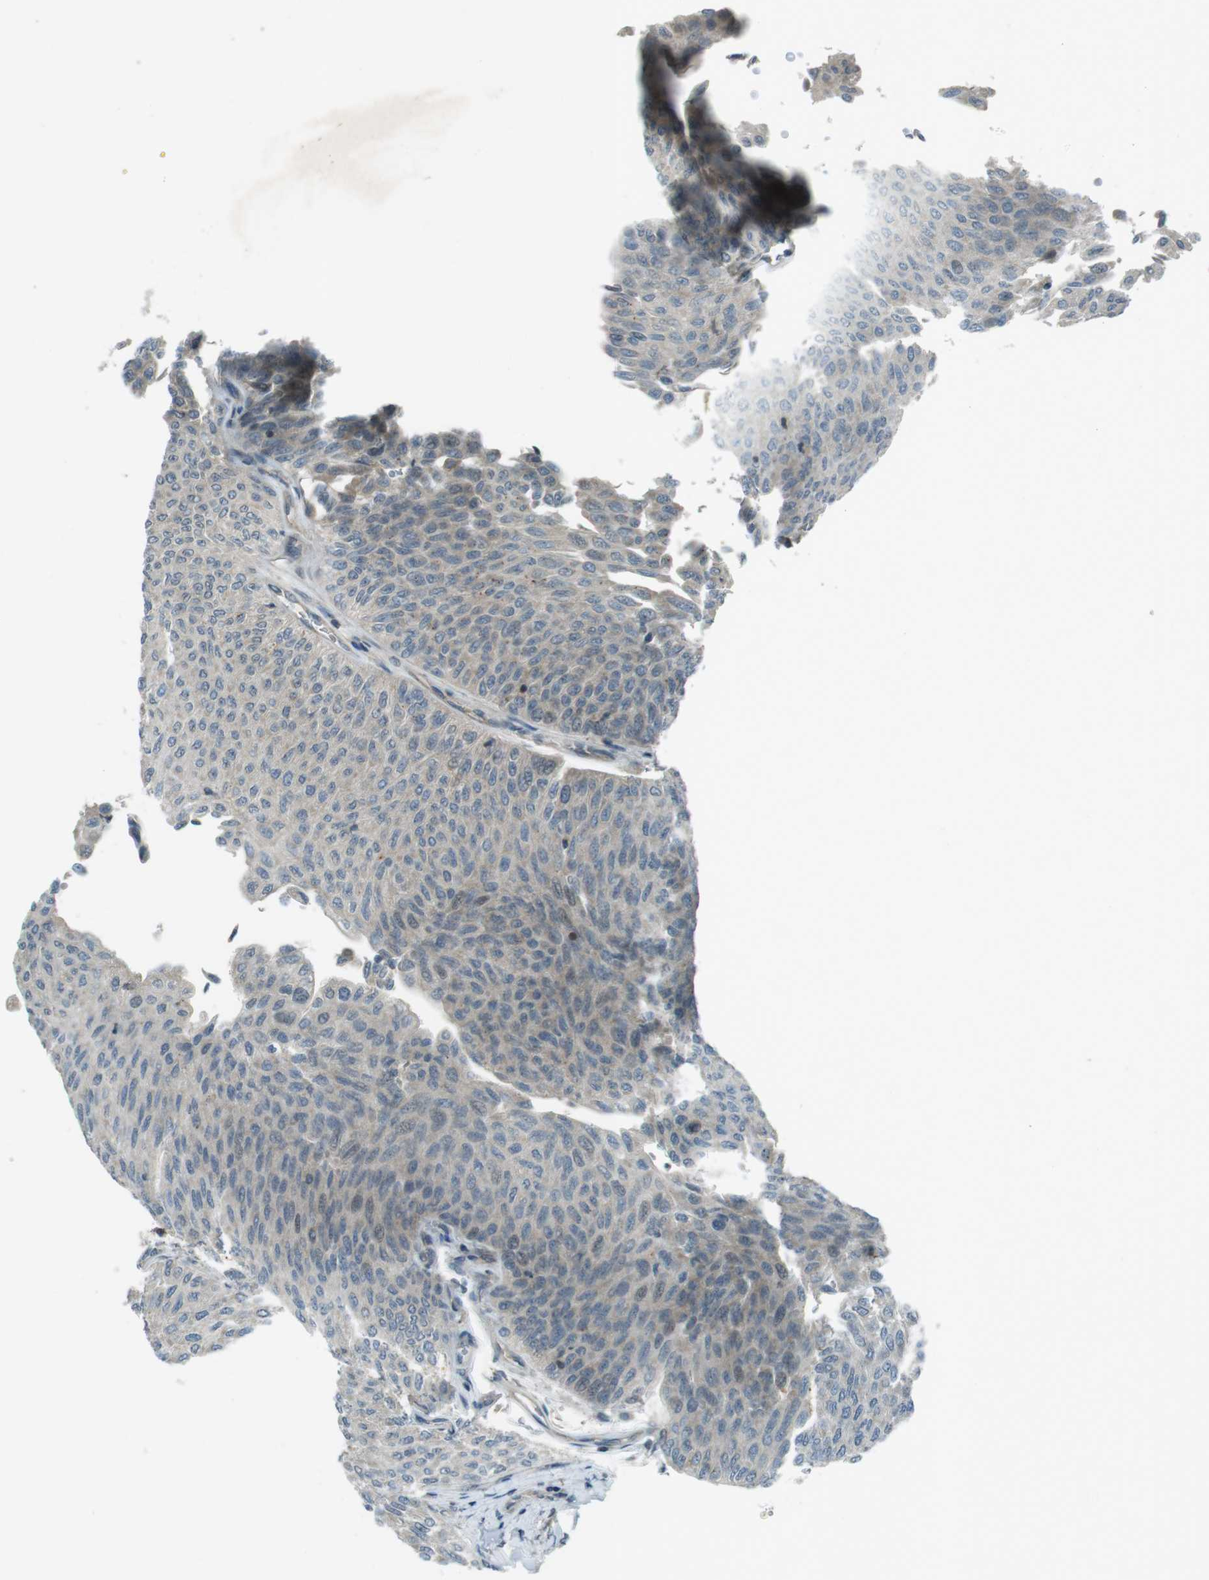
{"staining": {"intensity": "negative", "quantity": "none", "location": "none"}, "tissue": "urothelial cancer", "cell_type": "Tumor cells", "image_type": "cancer", "snomed": [{"axis": "morphology", "description": "Urothelial carcinoma, Low grade"}, {"axis": "topography", "description": "Urinary bladder"}], "caption": "The immunohistochemistry (IHC) micrograph has no significant staining in tumor cells of low-grade urothelial carcinoma tissue.", "gene": "ZYX", "patient": {"sex": "male", "age": 78}}